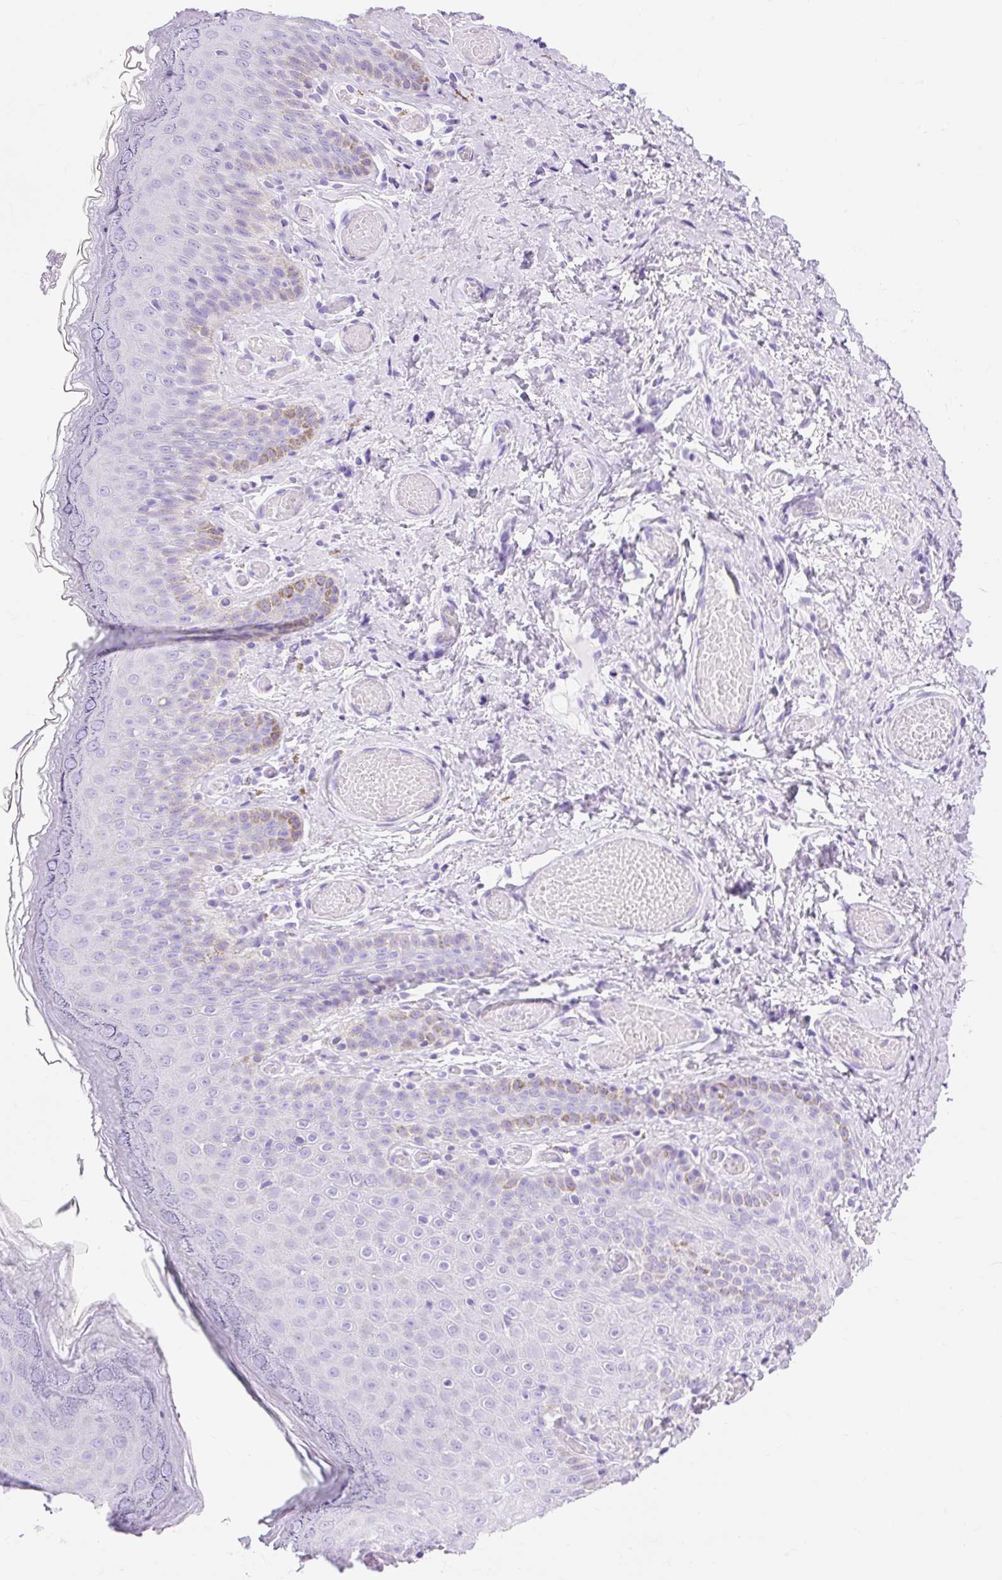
{"staining": {"intensity": "negative", "quantity": "none", "location": "none"}, "tissue": "skin", "cell_type": "Epidermal cells", "image_type": "normal", "snomed": [{"axis": "morphology", "description": "Normal tissue, NOS"}, {"axis": "topography", "description": "Anal"}], "caption": "An immunohistochemistry photomicrograph of benign skin is shown. There is no staining in epidermal cells of skin.", "gene": "MBP", "patient": {"sex": "female", "age": 40}}